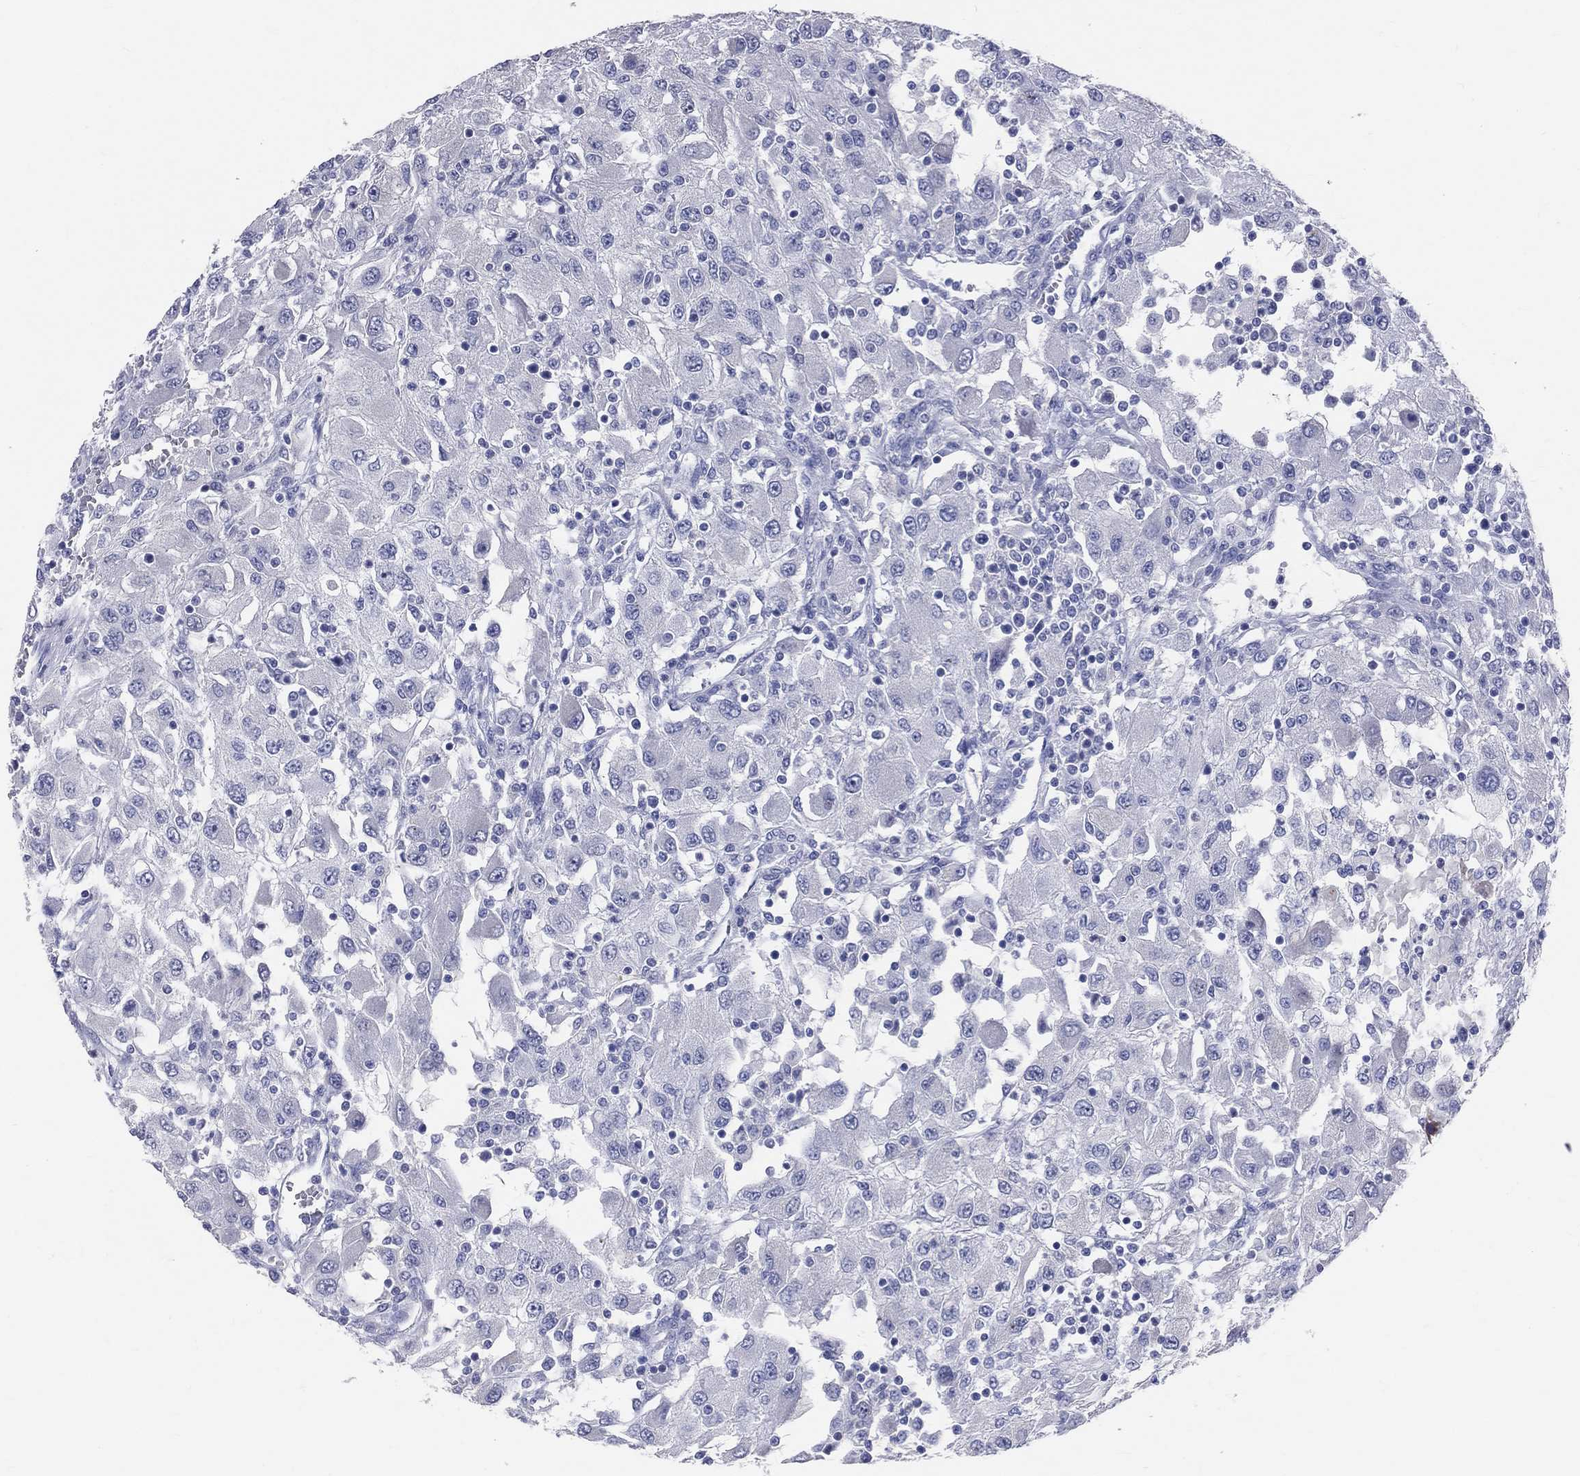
{"staining": {"intensity": "negative", "quantity": "none", "location": "none"}, "tissue": "renal cancer", "cell_type": "Tumor cells", "image_type": "cancer", "snomed": [{"axis": "morphology", "description": "Adenocarcinoma, NOS"}, {"axis": "topography", "description": "Kidney"}], "caption": "IHC photomicrograph of renal cancer (adenocarcinoma) stained for a protein (brown), which exhibits no expression in tumor cells. (Immunohistochemistry, brightfield microscopy, high magnification).", "gene": "LAT", "patient": {"sex": "female", "age": 67}}